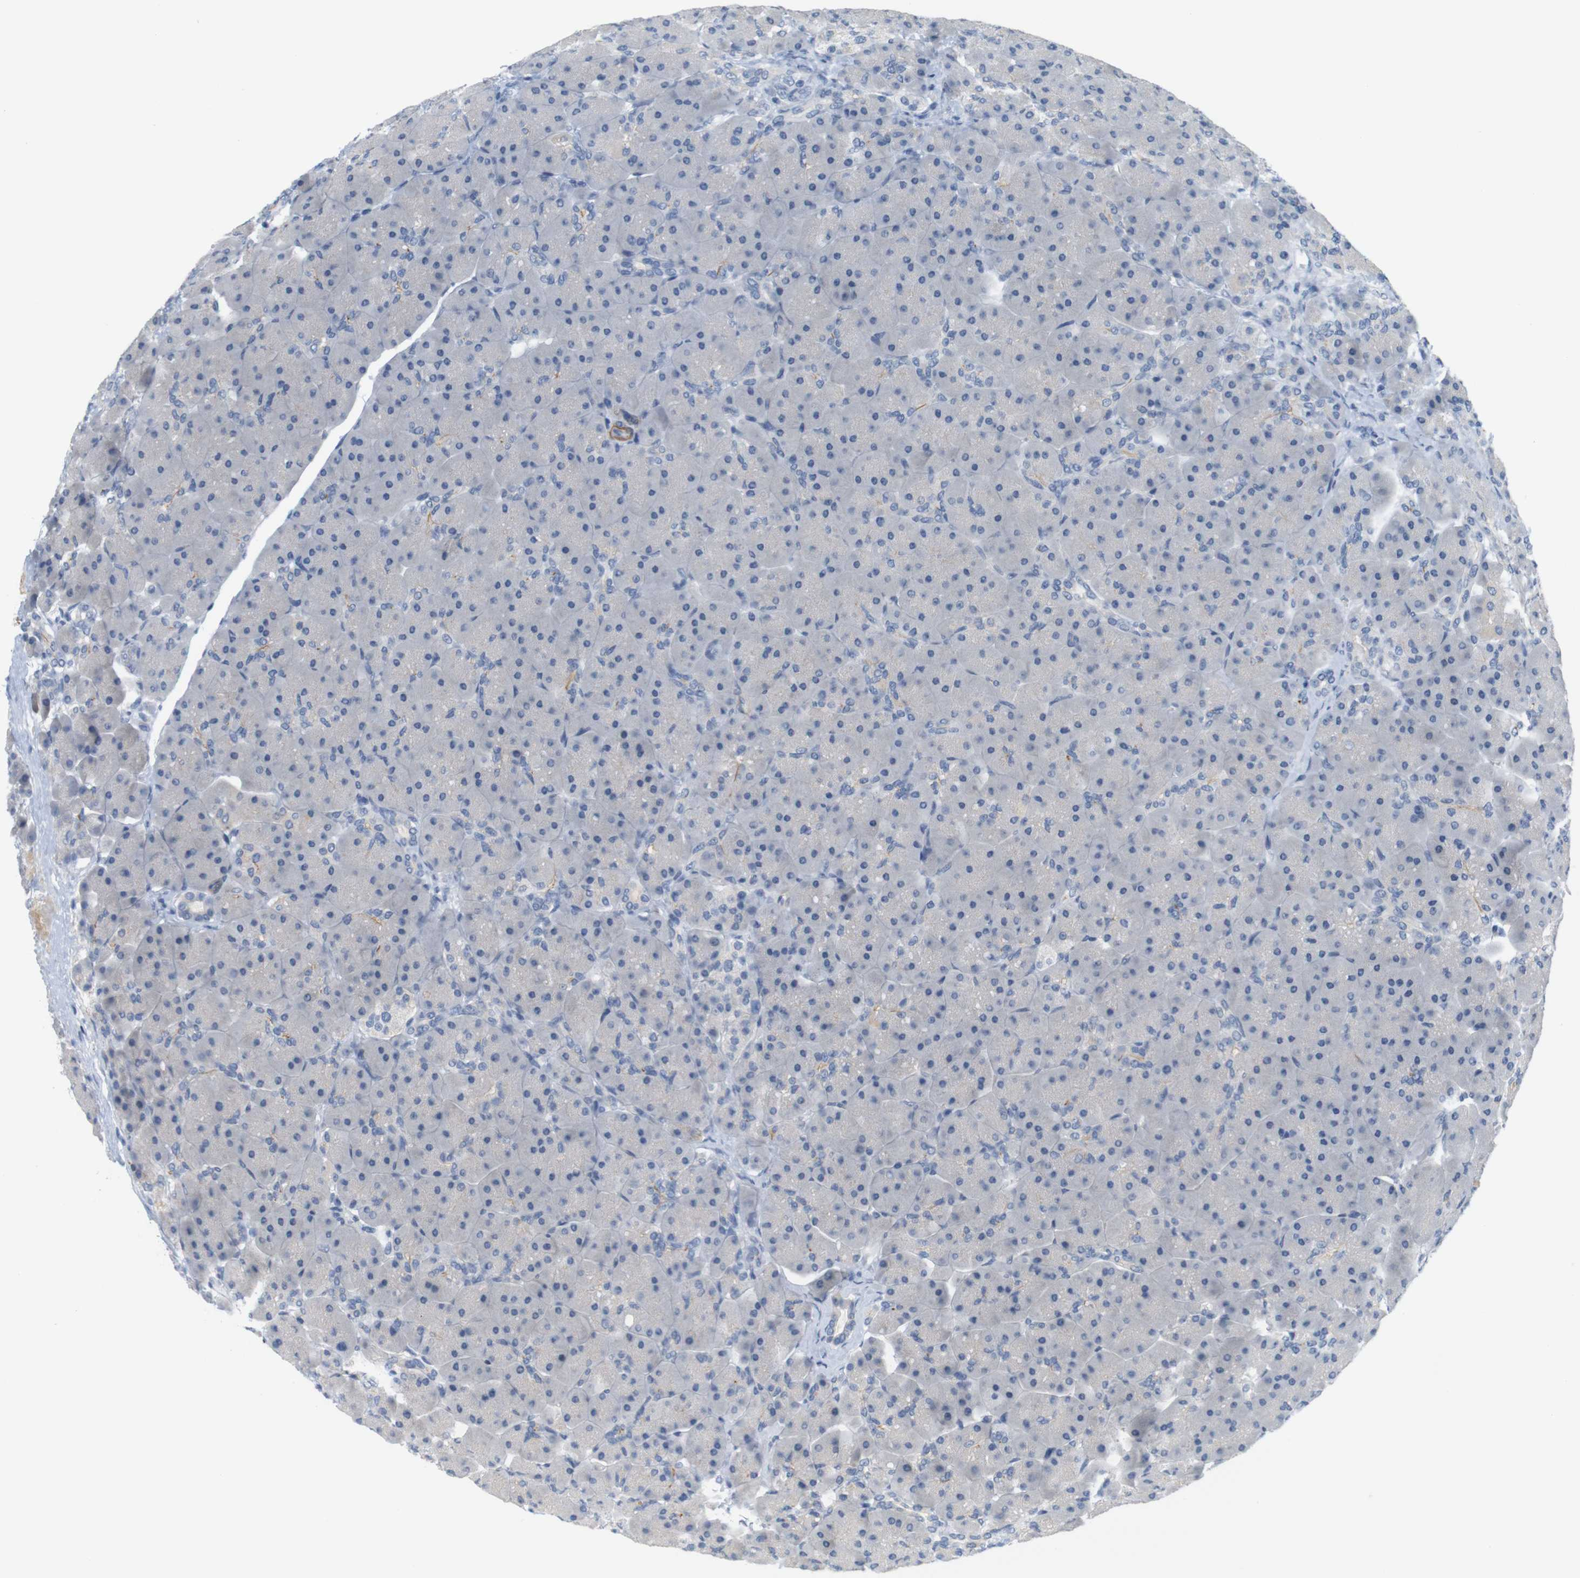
{"staining": {"intensity": "negative", "quantity": "none", "location": "none"}, "tissue": "pancreas", "cell_type": "Exocrine glandular cells", "image_type": "normal", "snomed": [{"axis": "morphology", "description": "Normal tissue, NOS"}, {"axis": "topography", "description": "Pancreas"}], "caption": "Exocrine glandular cells are negative for protein expression in unremarkable human pancreas. (Immunohistochemistry, brightfield microscopy, high magnification).", "gene": "HRH2", "patient": {"sex": "male", "age": 66}}